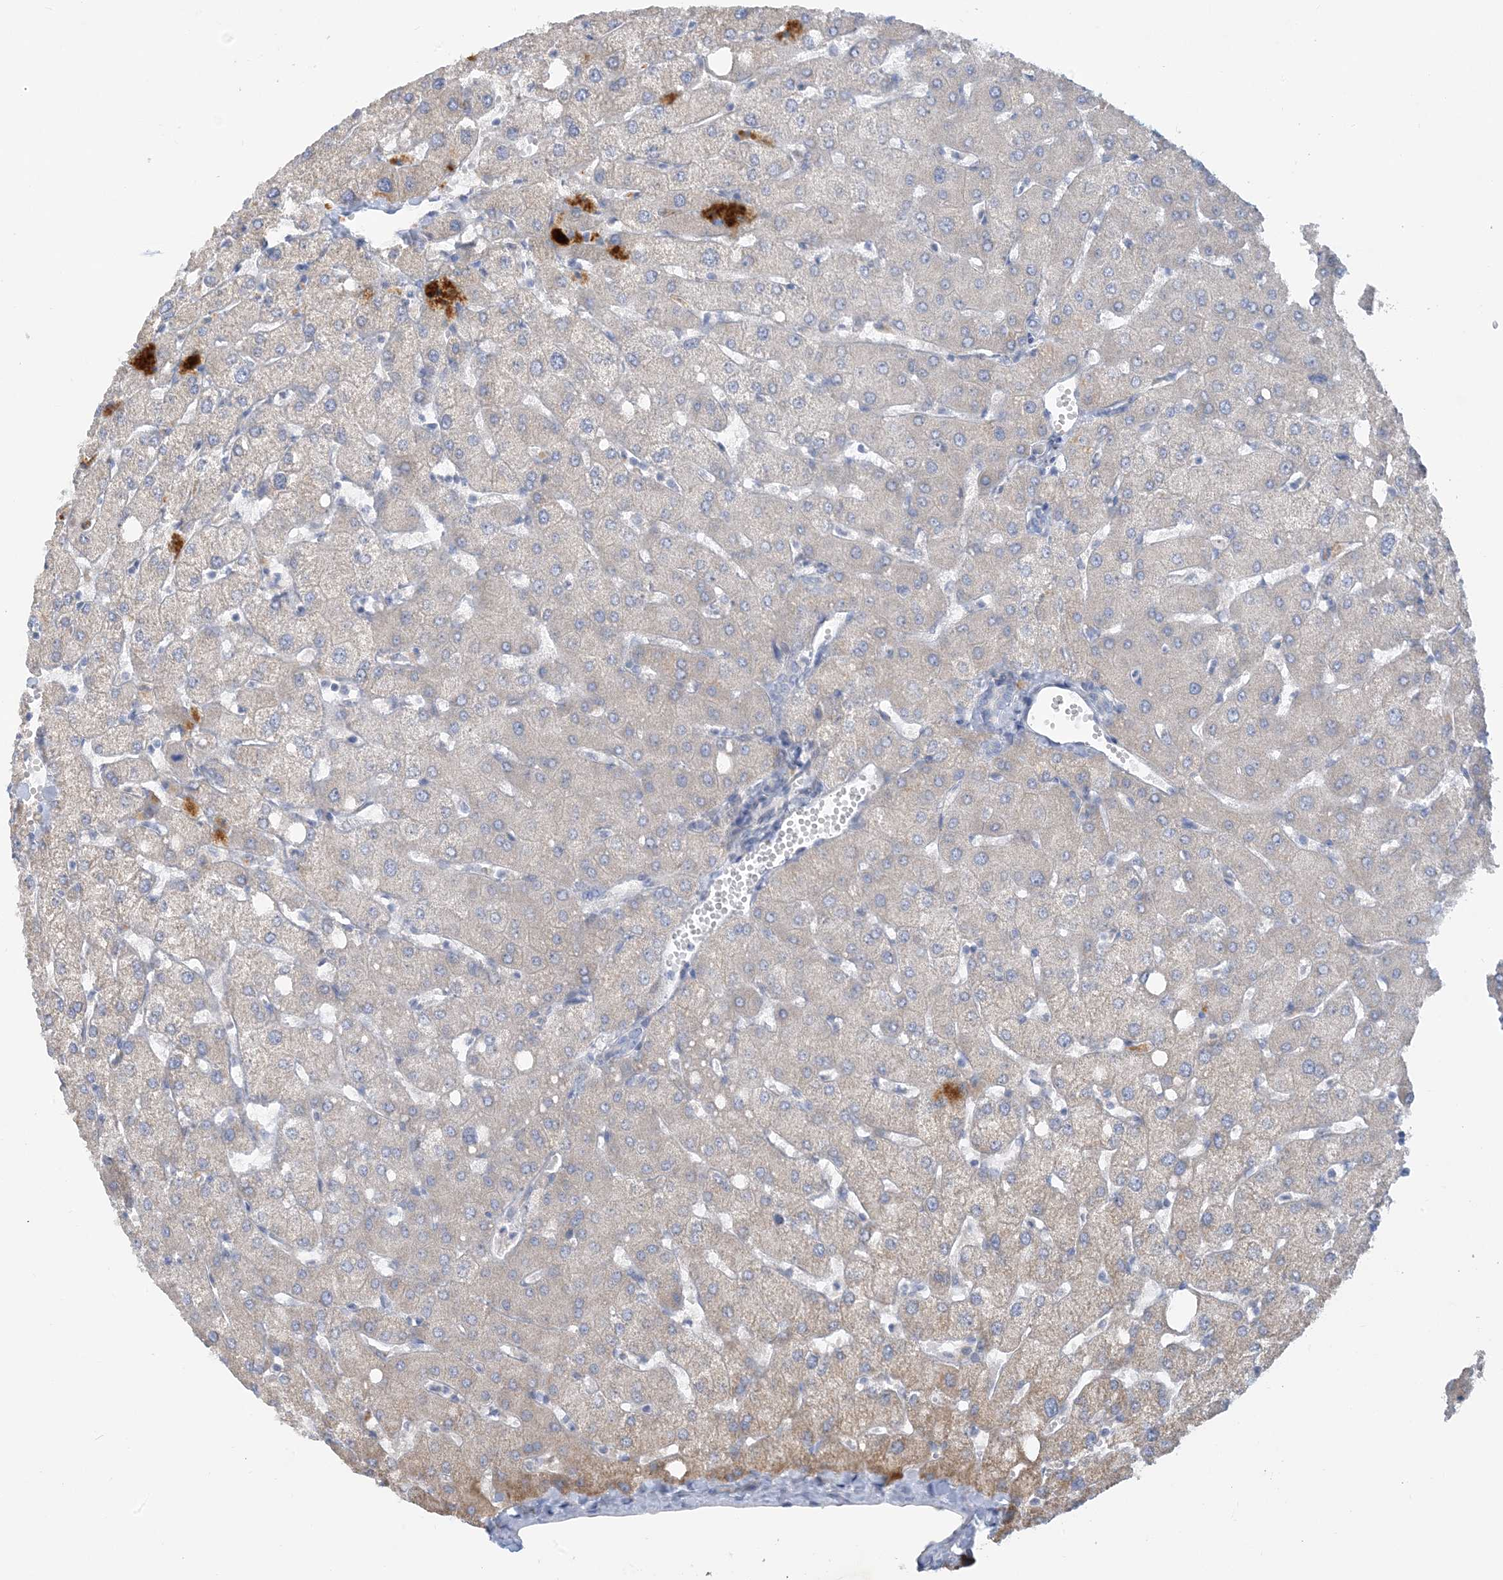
{"staining": {"intensity": "negative", "quantity": "none", "location": "none"}, "tissue": "liver", "cell_type": "Cholangiocytes", "image_type": "normal", "snomed": [{"axis": "morphology", "description": "Normal tissue, NOS"}, {"axis": "topography", "description": "Liver"}], "caption": "A histopathology image of liver stained for a protein exhibits no brown staining in cholangiocytes. Nuclei are stained in blue.", "gene": "ZCCHC12", "patient": {"sex": "female", "age": 54}}